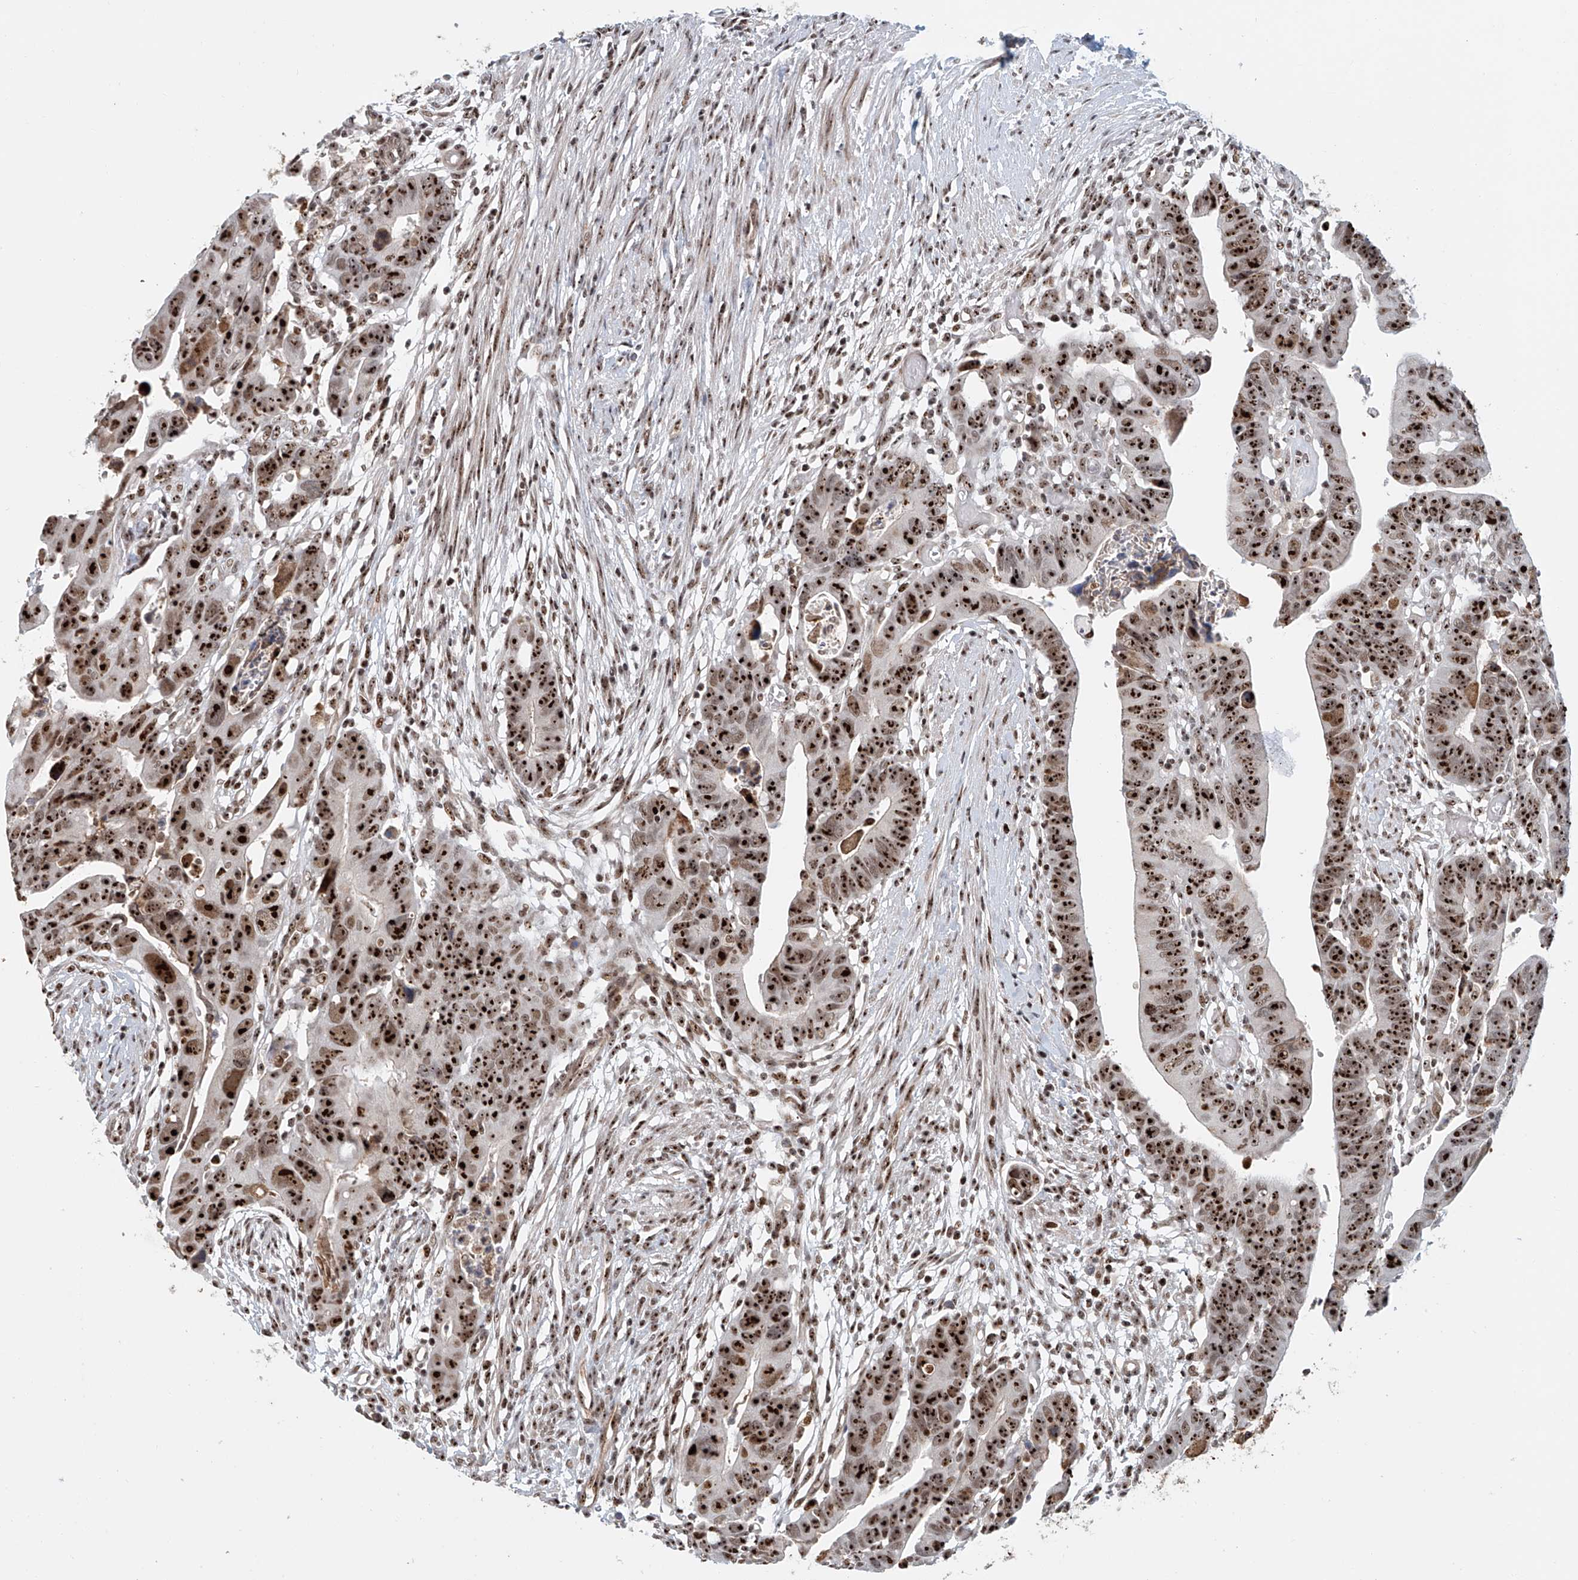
{"staining": {"intensity": "strong", "quantity": ">75%", "location": "nuclear"}, "tissue": "colorectal cancer", "cell_type": "Tumor cells", "image_type": "cancer", "snomed": [{"axis": "morphology", "description": "Adenocarcinoma, NOS"}, {"axis": "topography", "description": "Rectum"}], "caption": "Protein staining of colorectal cancer tissue displays strong nuclear expression in about >75% of tumor cells.", "gene": "PRUNE2", "patient": {"sex": "female", "age": 65}}